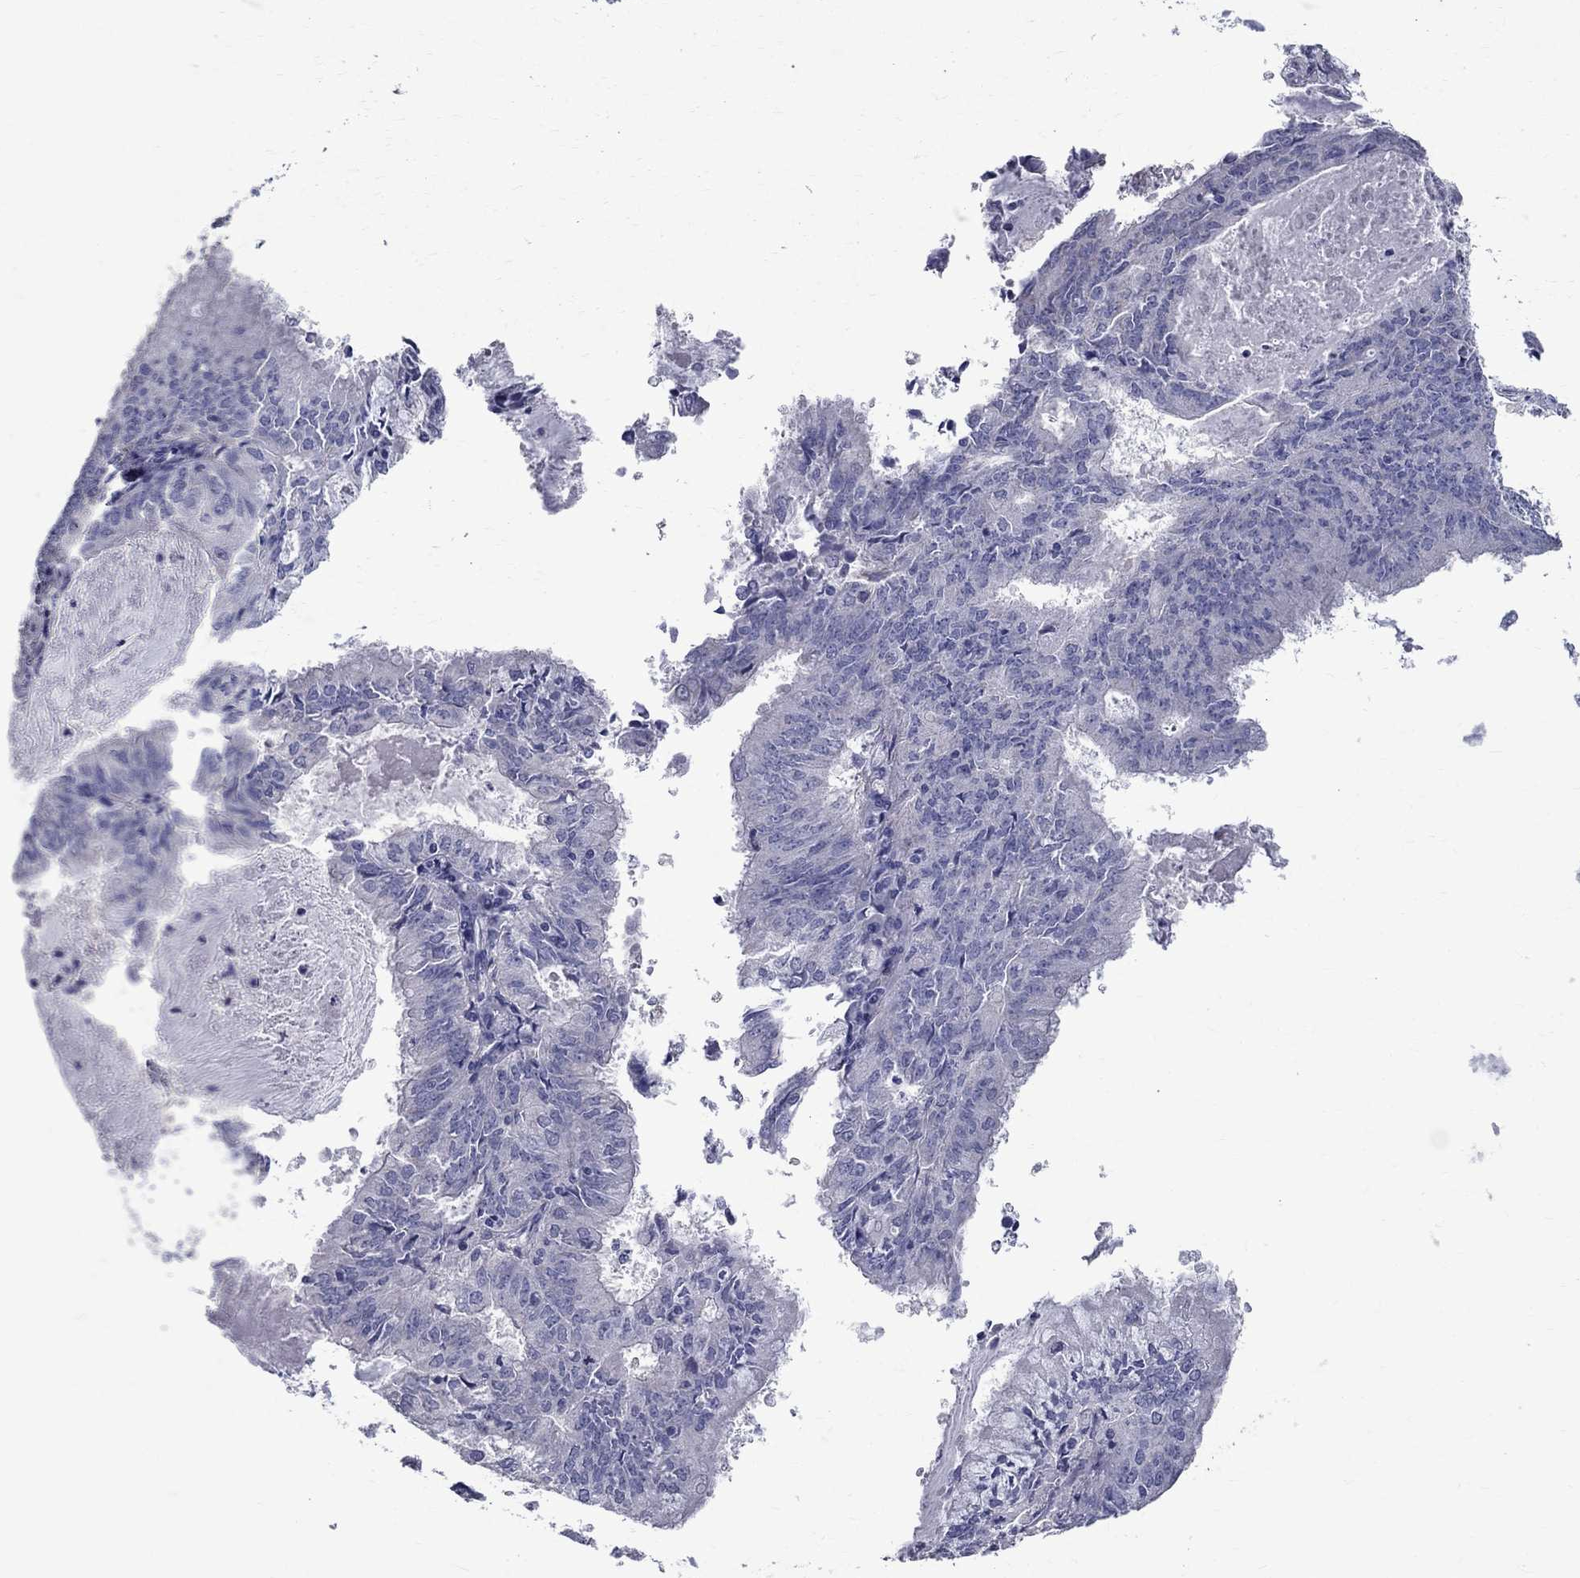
{"staining": {"intensity": "negative", "quantity": "none", "location": "none"}, "tissue": "endometrial cancer", "cell_type": "Tumor cells", "image_type": "cancer", "snomed": [{"axis": "morphology", "description": "Adenocarcinoma, NOS"}, {"axis": "topography", "description": "Endometrium"}], "caption": "The IHC histopathology image has no significant staining in tumor cells of endometrial cancer (adenocarcinoma) tissue.", "gene": "ANXA10", "patient": {"sex": "female", "age": 57}}